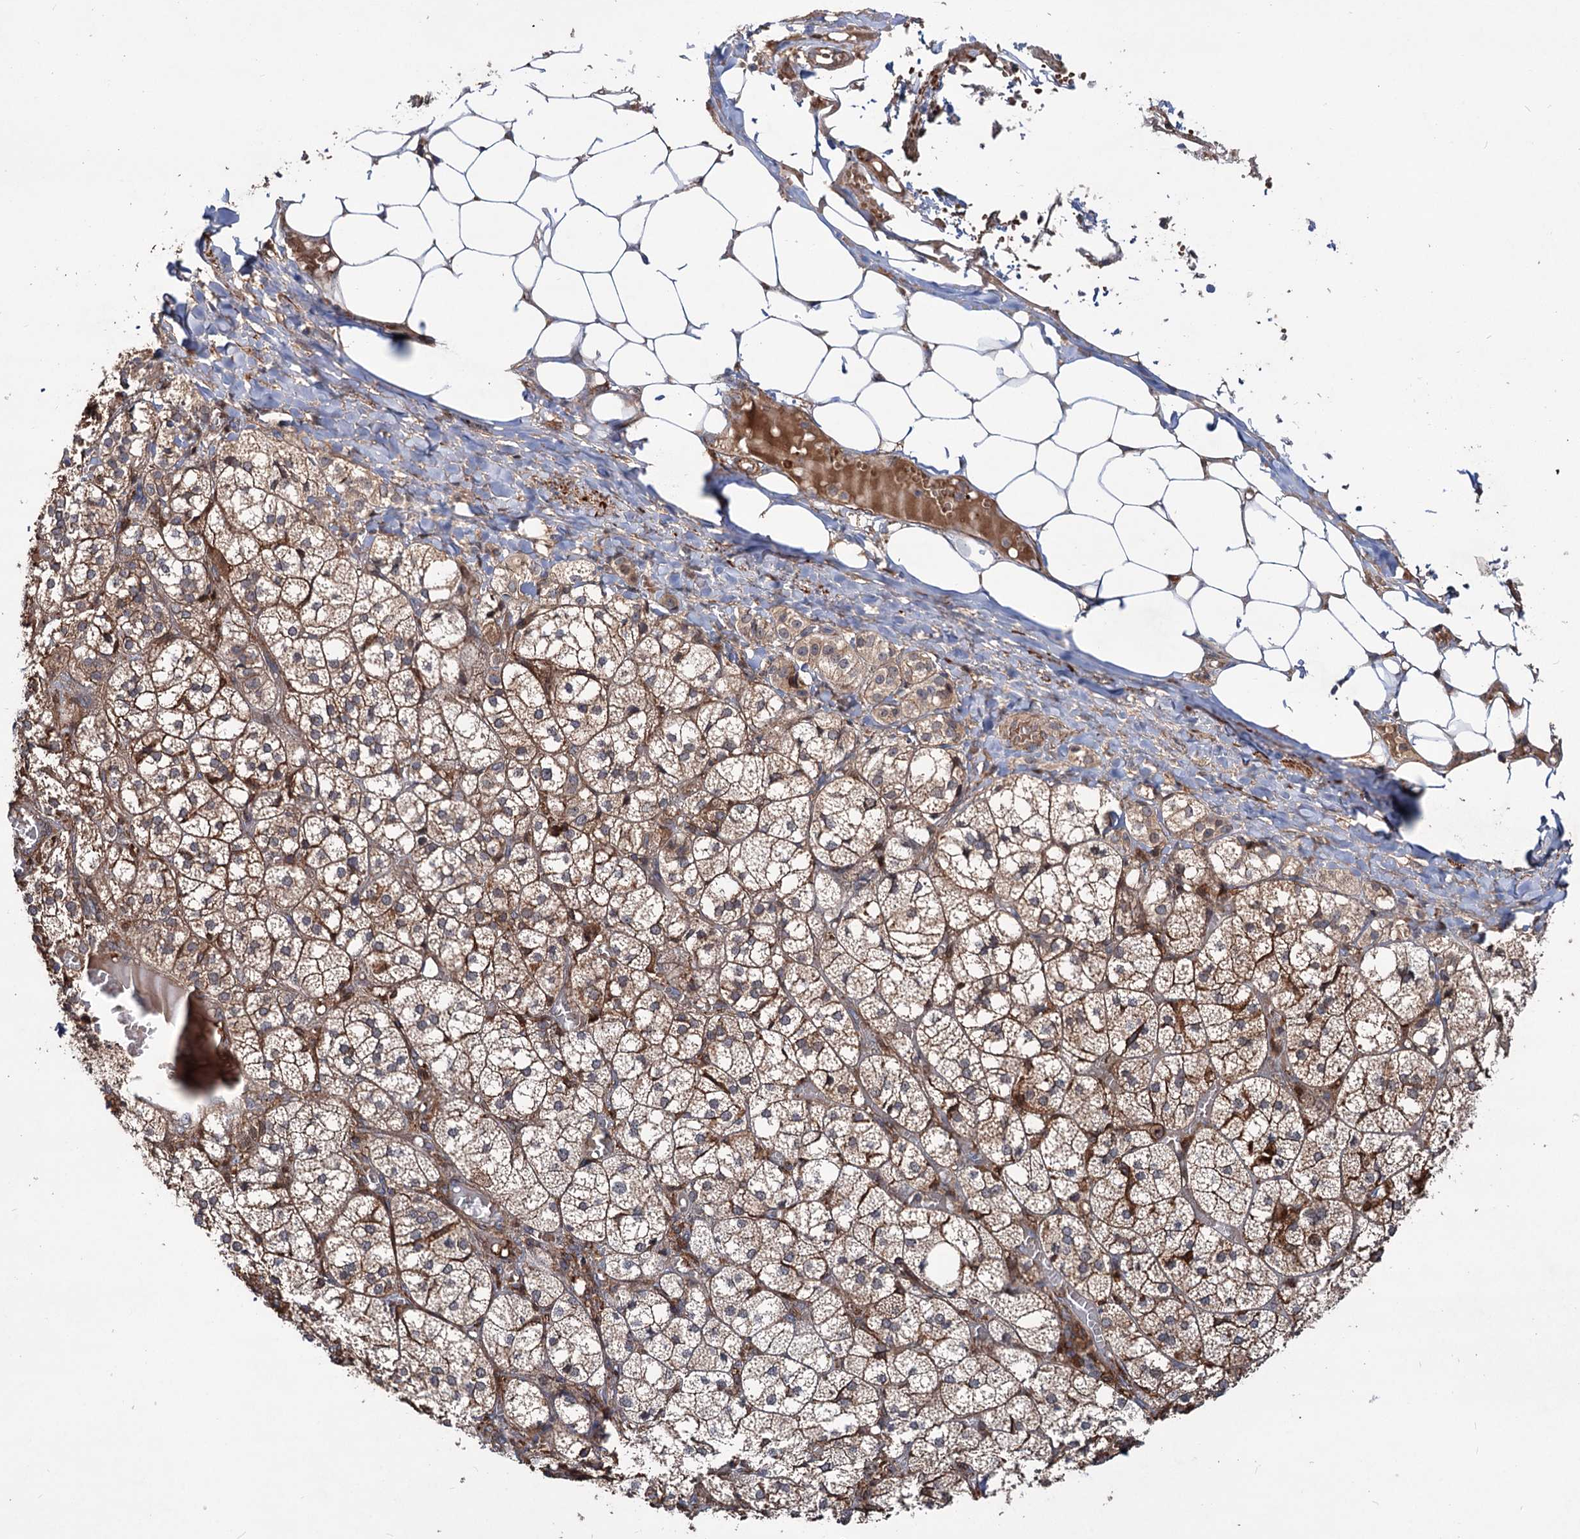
{"staining": {"intensity": "moderate", "quantity": ">75%", "location": "cytoplasmic/membranous"}, "tissue": "adrenal gland", "cell_type": "Glandular cells", "image_type": "normal", "snomed": [{"axis": "morphology", "description": "Normal tissue, NOS"}, {"axis": "topography", "description": "Adrenal gland"}], "caption": "Brown immunohistochemical staining in normal adrenal gland demonstrates moderate cytoplasmic/membranous positivity in approximately >75% of glandular cells.", "gene": "GRIP1", "patient": {"sex": "female", "age": 61}}